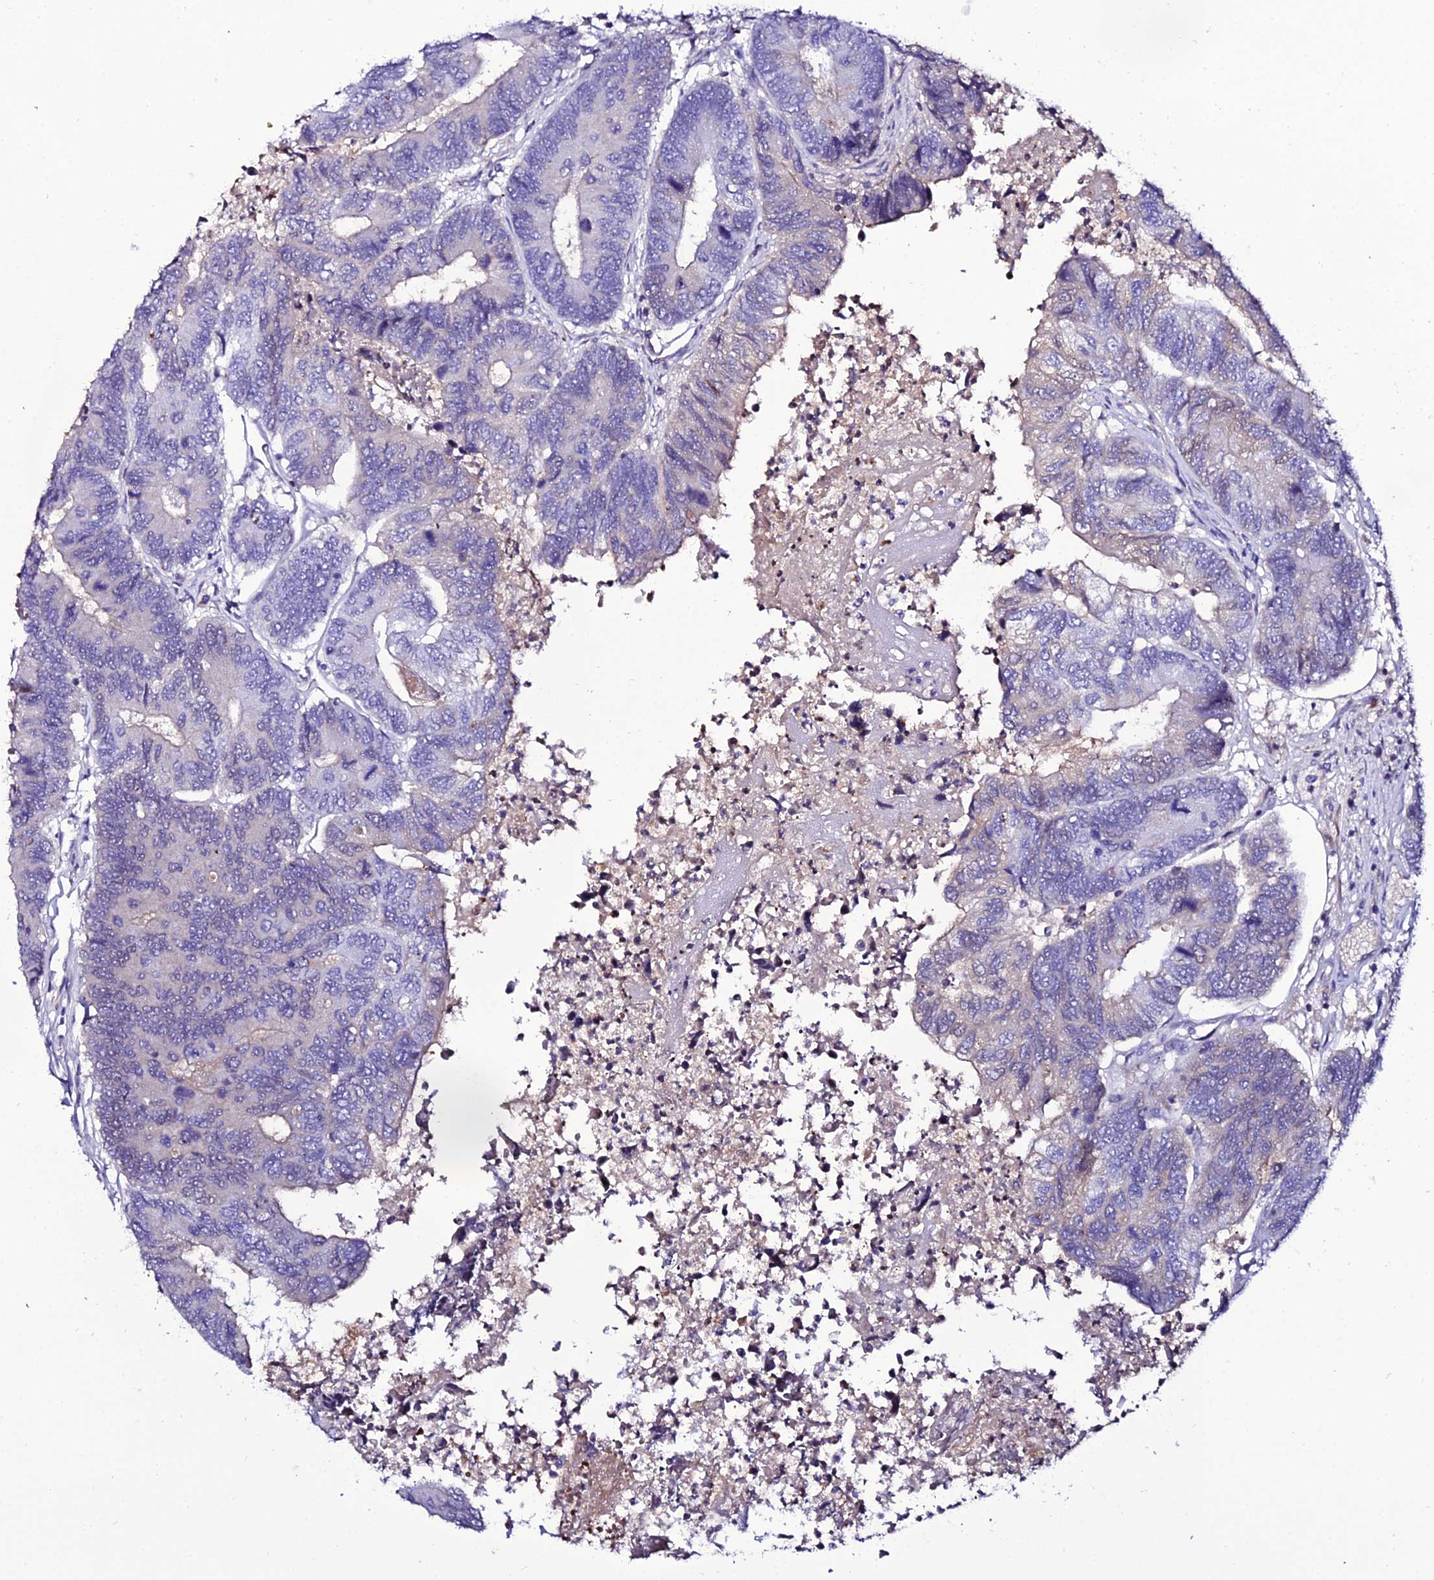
{"staining": {"intensity": "weak", "quantity": "<25%", "location": "cytoplasmic/membranous"}, "tissue": "colorectal cancer", "cell_type": "Tumor cells", "image_type": "cancer", "snomed": [{"axis": "morphology", "description": "Adenocarcinoma, NOS"}, {"axis": "topography", "description": "Colon"}], "caption": "Tumor cells are negative for brown protein staining in colorectal cancer. The staining was performed using DAB to visualize the protein expression in brown, while the nuclei were stained in blue with hematoxylin (Magnification: 20x).", "gene": "DEFB132", "patient": {"sex": "female", "age": 67}}